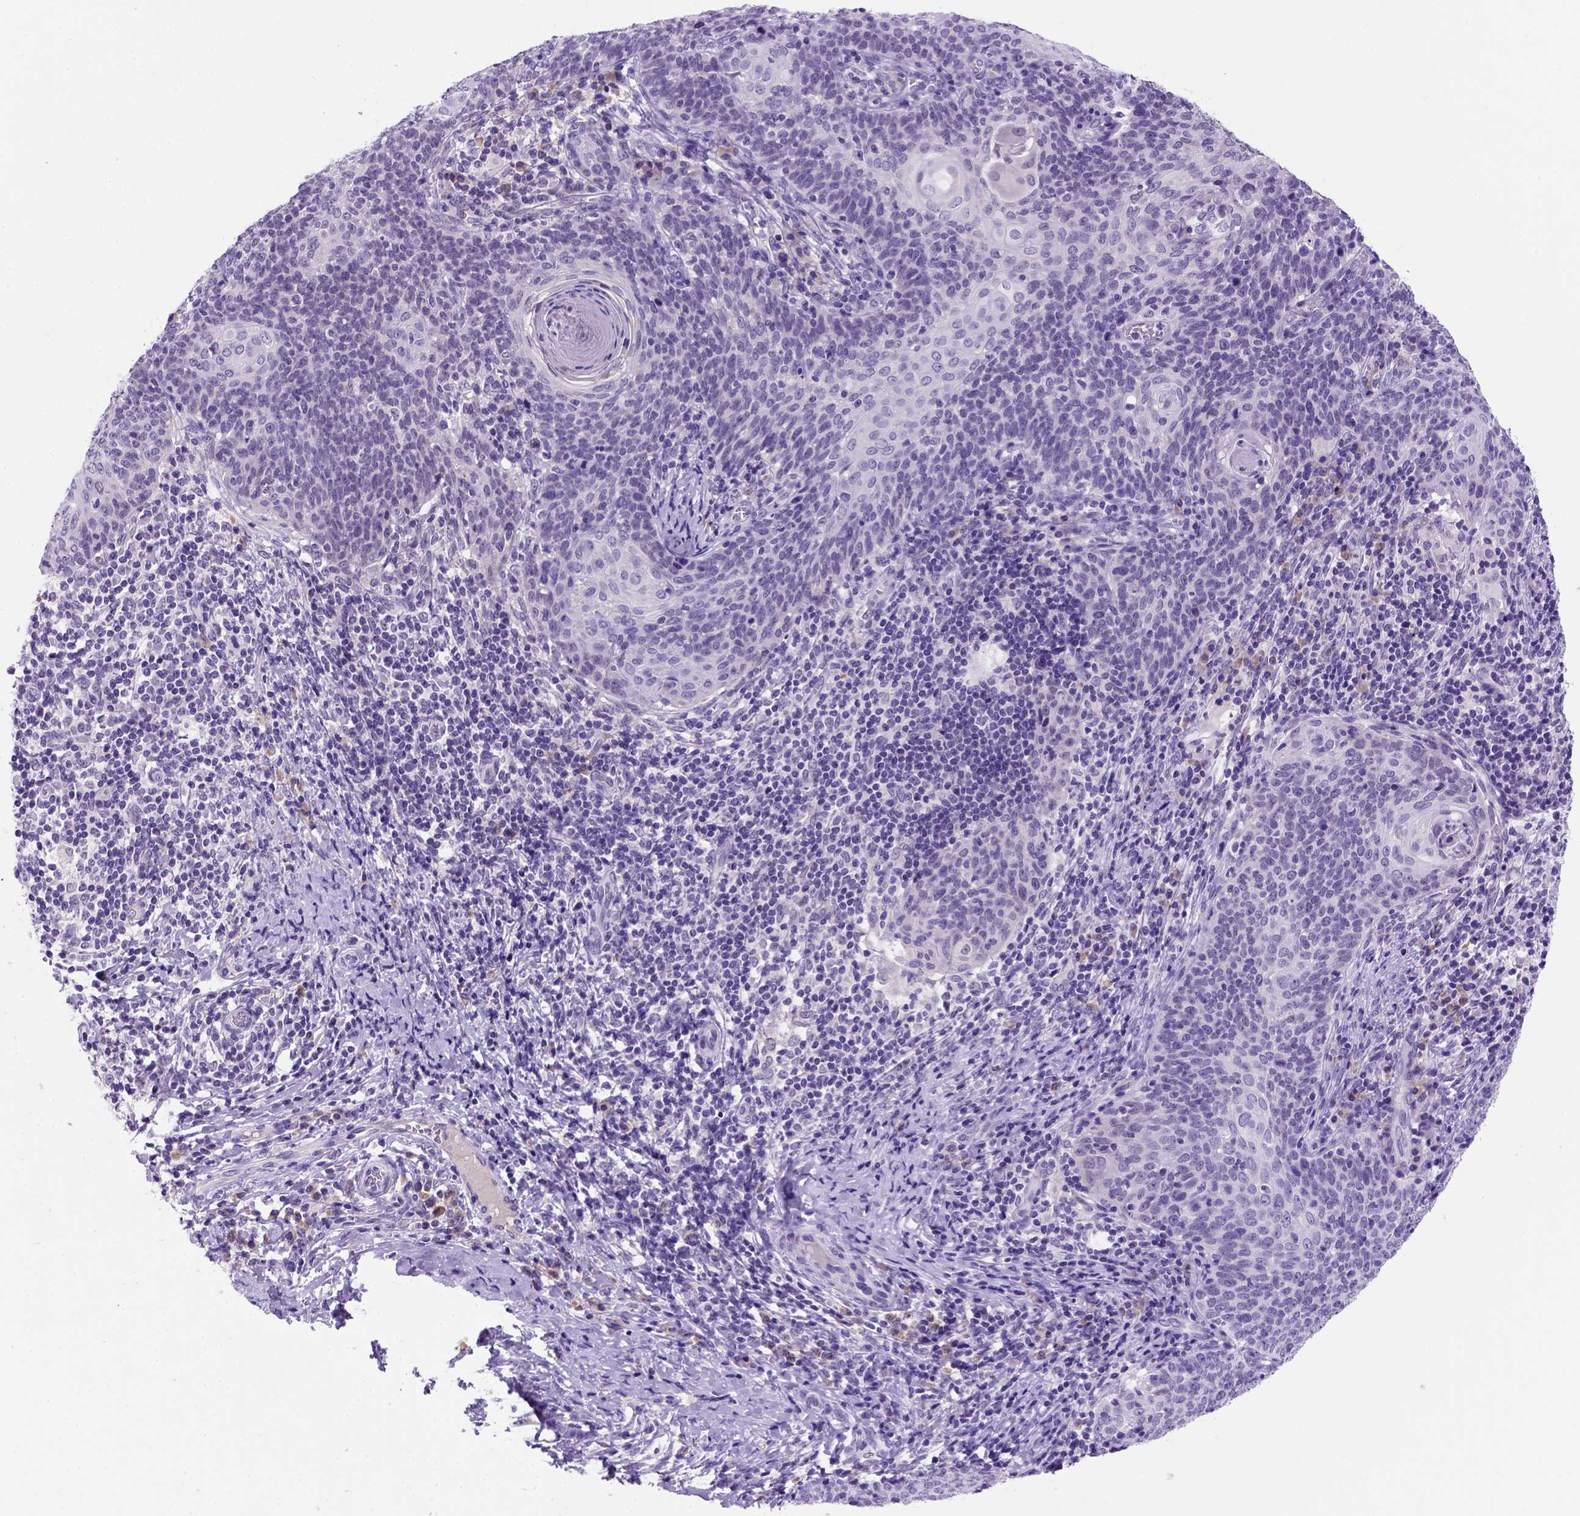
{"staining": {"intensity": "negative", "quantity": "none", "location": "none"}, "tissue": "cervical cancer", "cell_type": "Tumor cells", "image_type": "cancer", "snomed": [{"axis": "morphology", "description": "Normal tissue, NOS"}, {"axis": "morphology", "description": "Squamous cell carcinoma, NOS"}, {"axis": "topography", "description": "Cervix"}], "caption": "Squamous cell carcinoma (cervical) was stained to show a protein in brown. There is no significant positivity in tumor cells.", "gene": "FAM81B", "patient": {"sex": "female", "age": 39}}